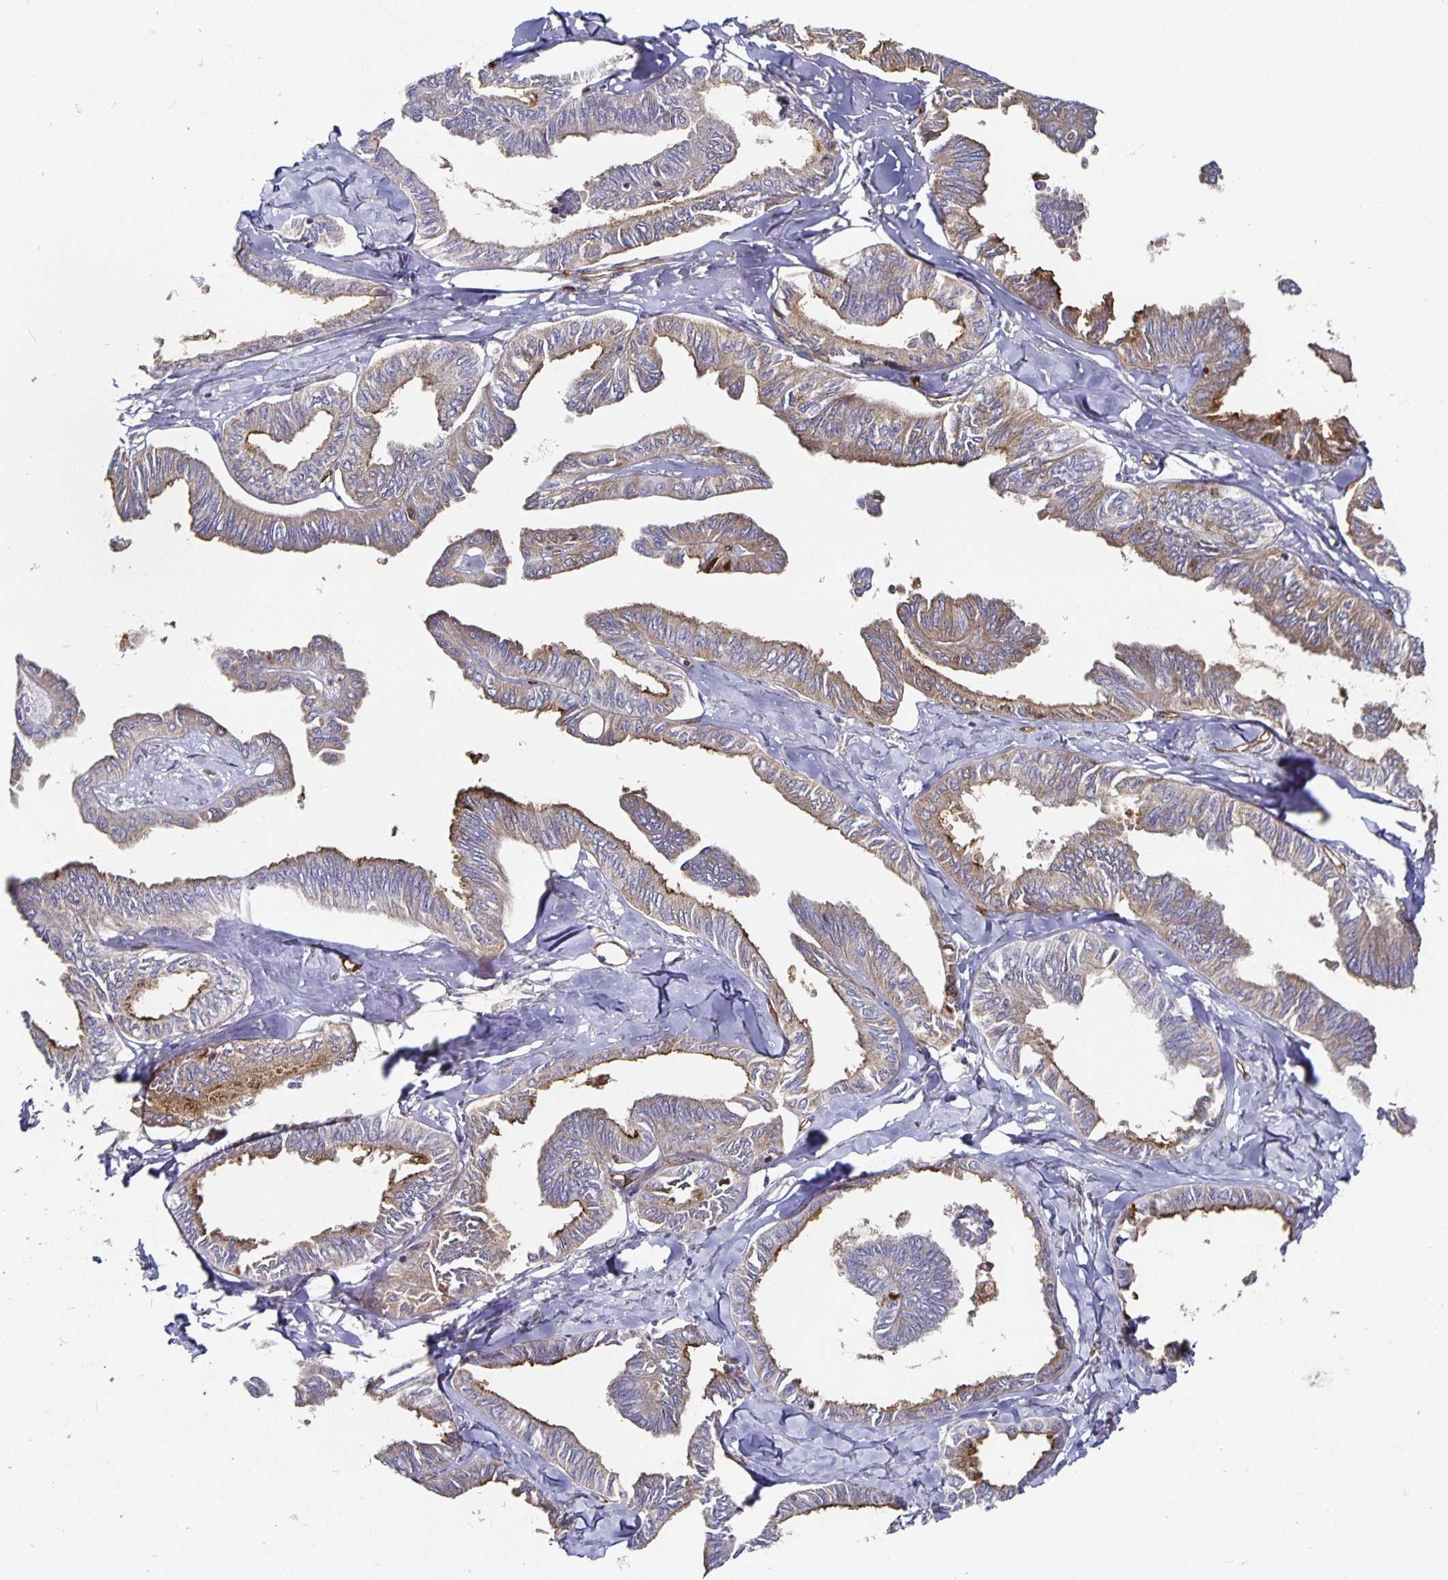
{"staining": {"intensity": "weak", "quantity": "25%-75%", "location": "cytoplasmic/membranous"}, "tissue": "ovarian cancer", "cell_type": "Tumor cells", "image_type": "cancer", "snomed": [{"axis": "morphology", "description": "Carcinoma, endometroid"}, {"axis": "topography", "description": "Ovary"}], "caption": "Tumor cells exhibit low levels of weak cytoplasmic/membranous expression in approximately 25%-75% of cells in endometroid carcinoma (ovarian). The staining is performed using DAB (3,3'-diaminobenzidine) brown chromogen to label protein expression. The nuclei are counter-stained blue using hematoxylin.", "gene": "PODXL", "patient": {"sex": "female", "age": 70}}